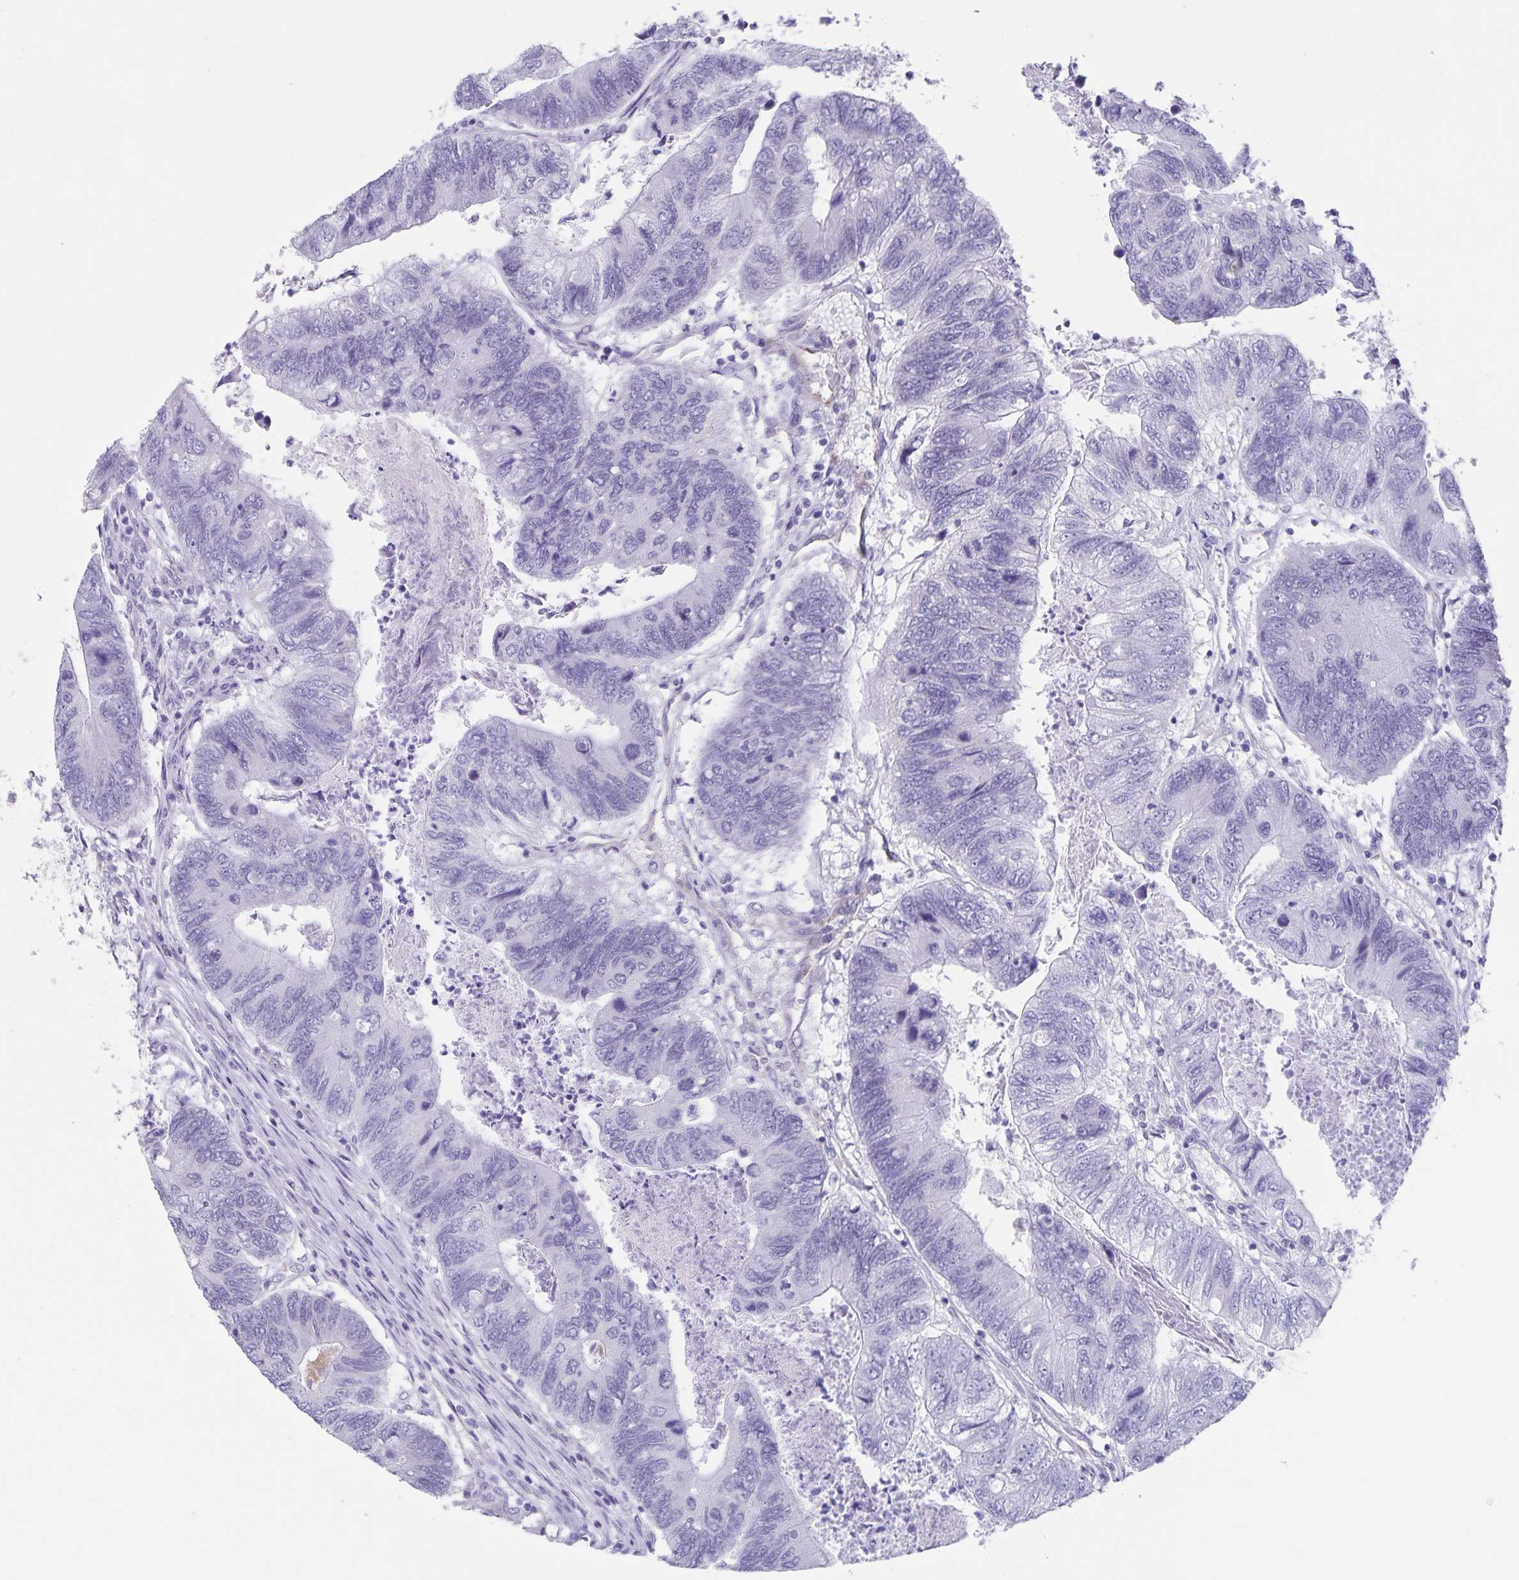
{"staining": {"intensity": "negative", "quantity": "none", "location": "none"}, "tissue": "colorectal cancer", "cell_type": "Tumor cells", "image_type": "cancer", "snomed": [{"axis": "morphology", "description": "Adenocarcinoma, NOS"}, {"axis": "topography", "description": "Colon"}], "caption": "Tumor cells are negative for protein expression in human adenocarcinoma (colorectal).", "gene": "SYNM", "patient": {"sex": "female", "age": 67}}